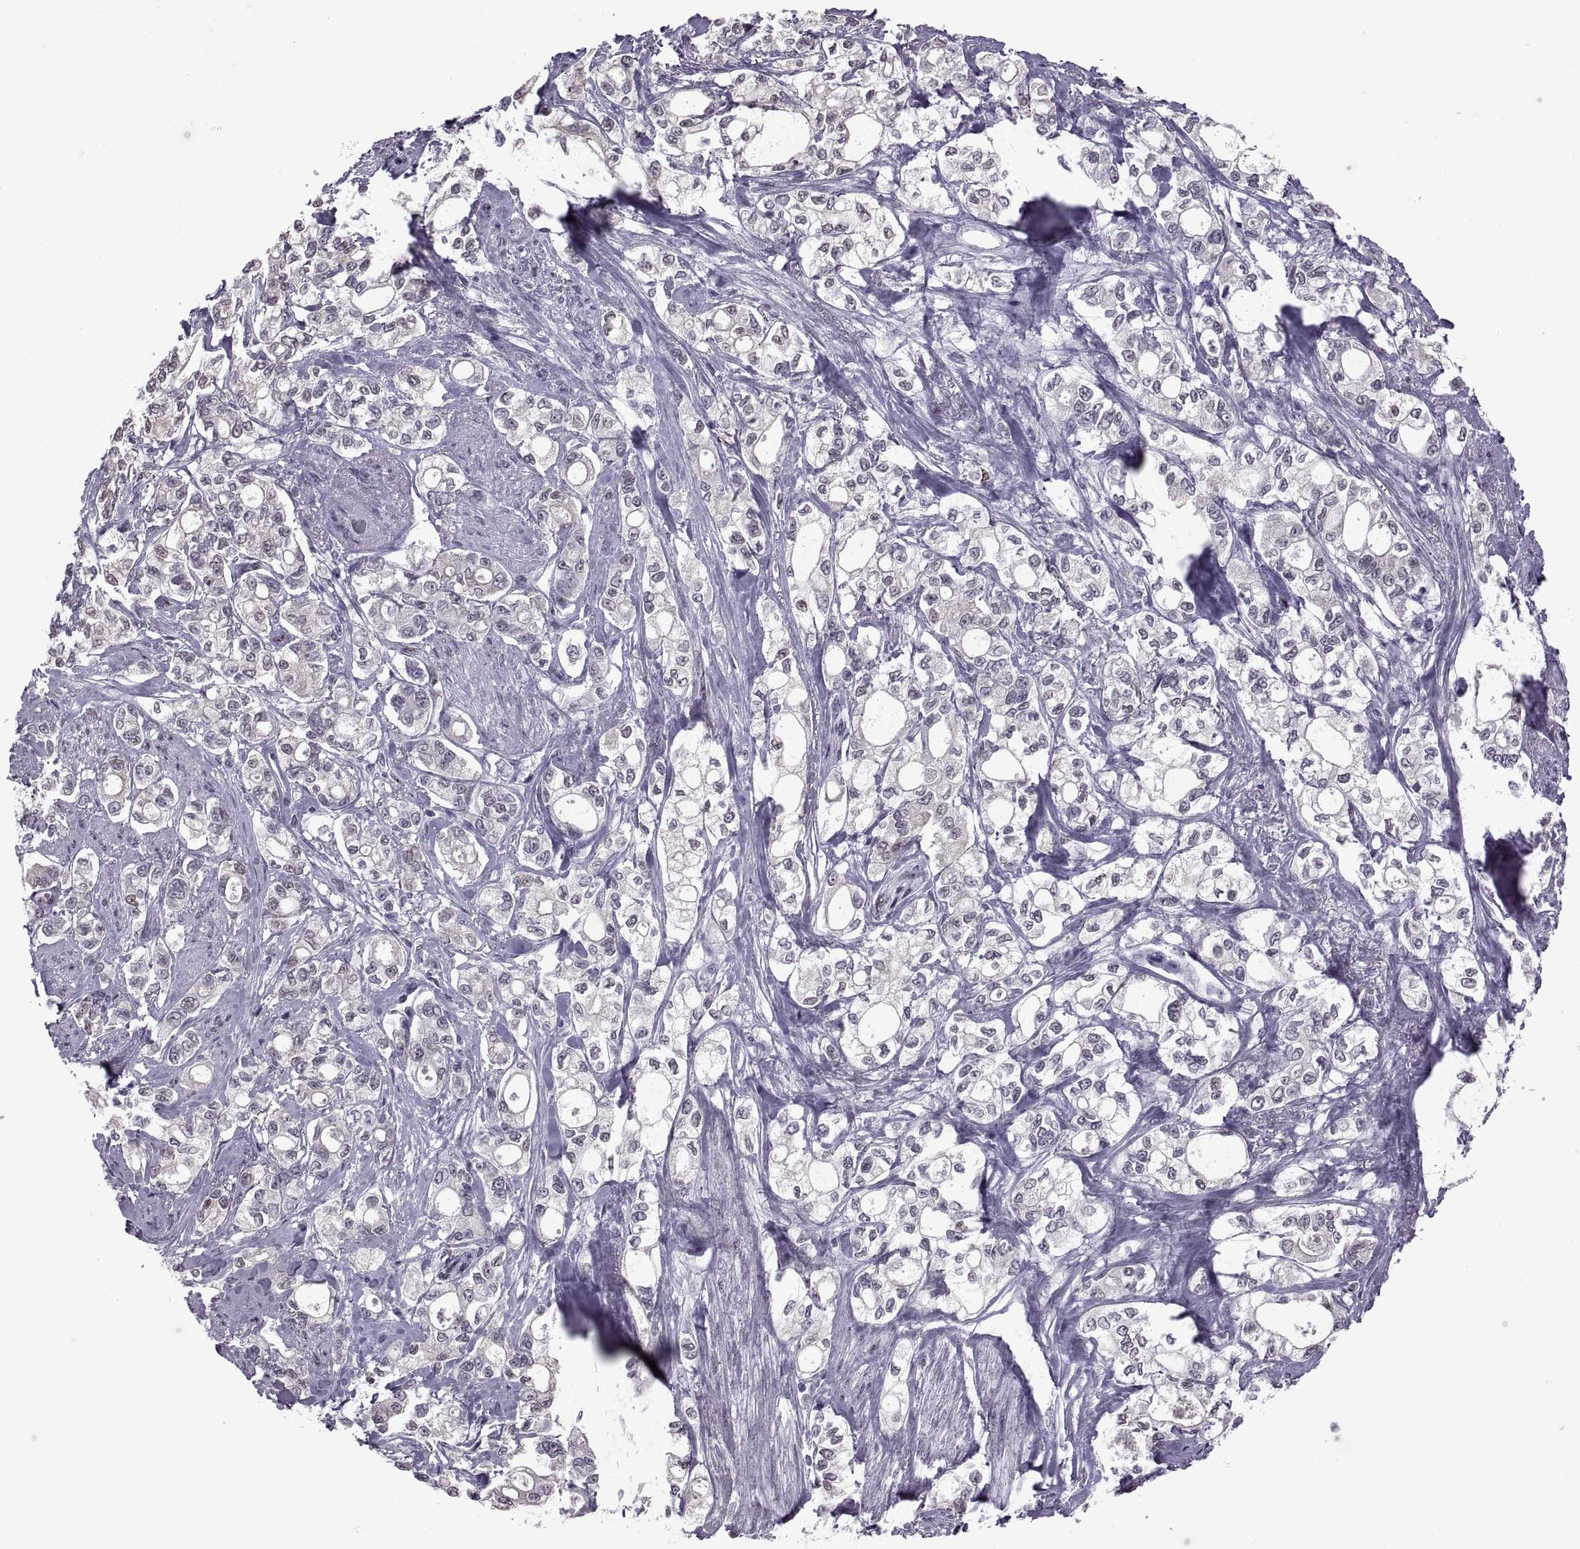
{"staining": {"intensity": "moderate", "quantity": "25%-75%", "location": "nuclear"}, "tissue": "stomach cancer", "cell_type": "Tumor cells", "image_type": "cancer", "snomed": [{"axis": "morphology", "description": "Adenocarcinoma, NOS"}, {"axis": "topography", "description": "Stomach"}], "caption": "The micrograph reveals staining of stomach cancer (adenocarcinoma), revealing moderate nuclear protein staining (brown color) within tumor cells.", "gene": "MAGEA4", "patient": {"sex": "male", "age": 63}}